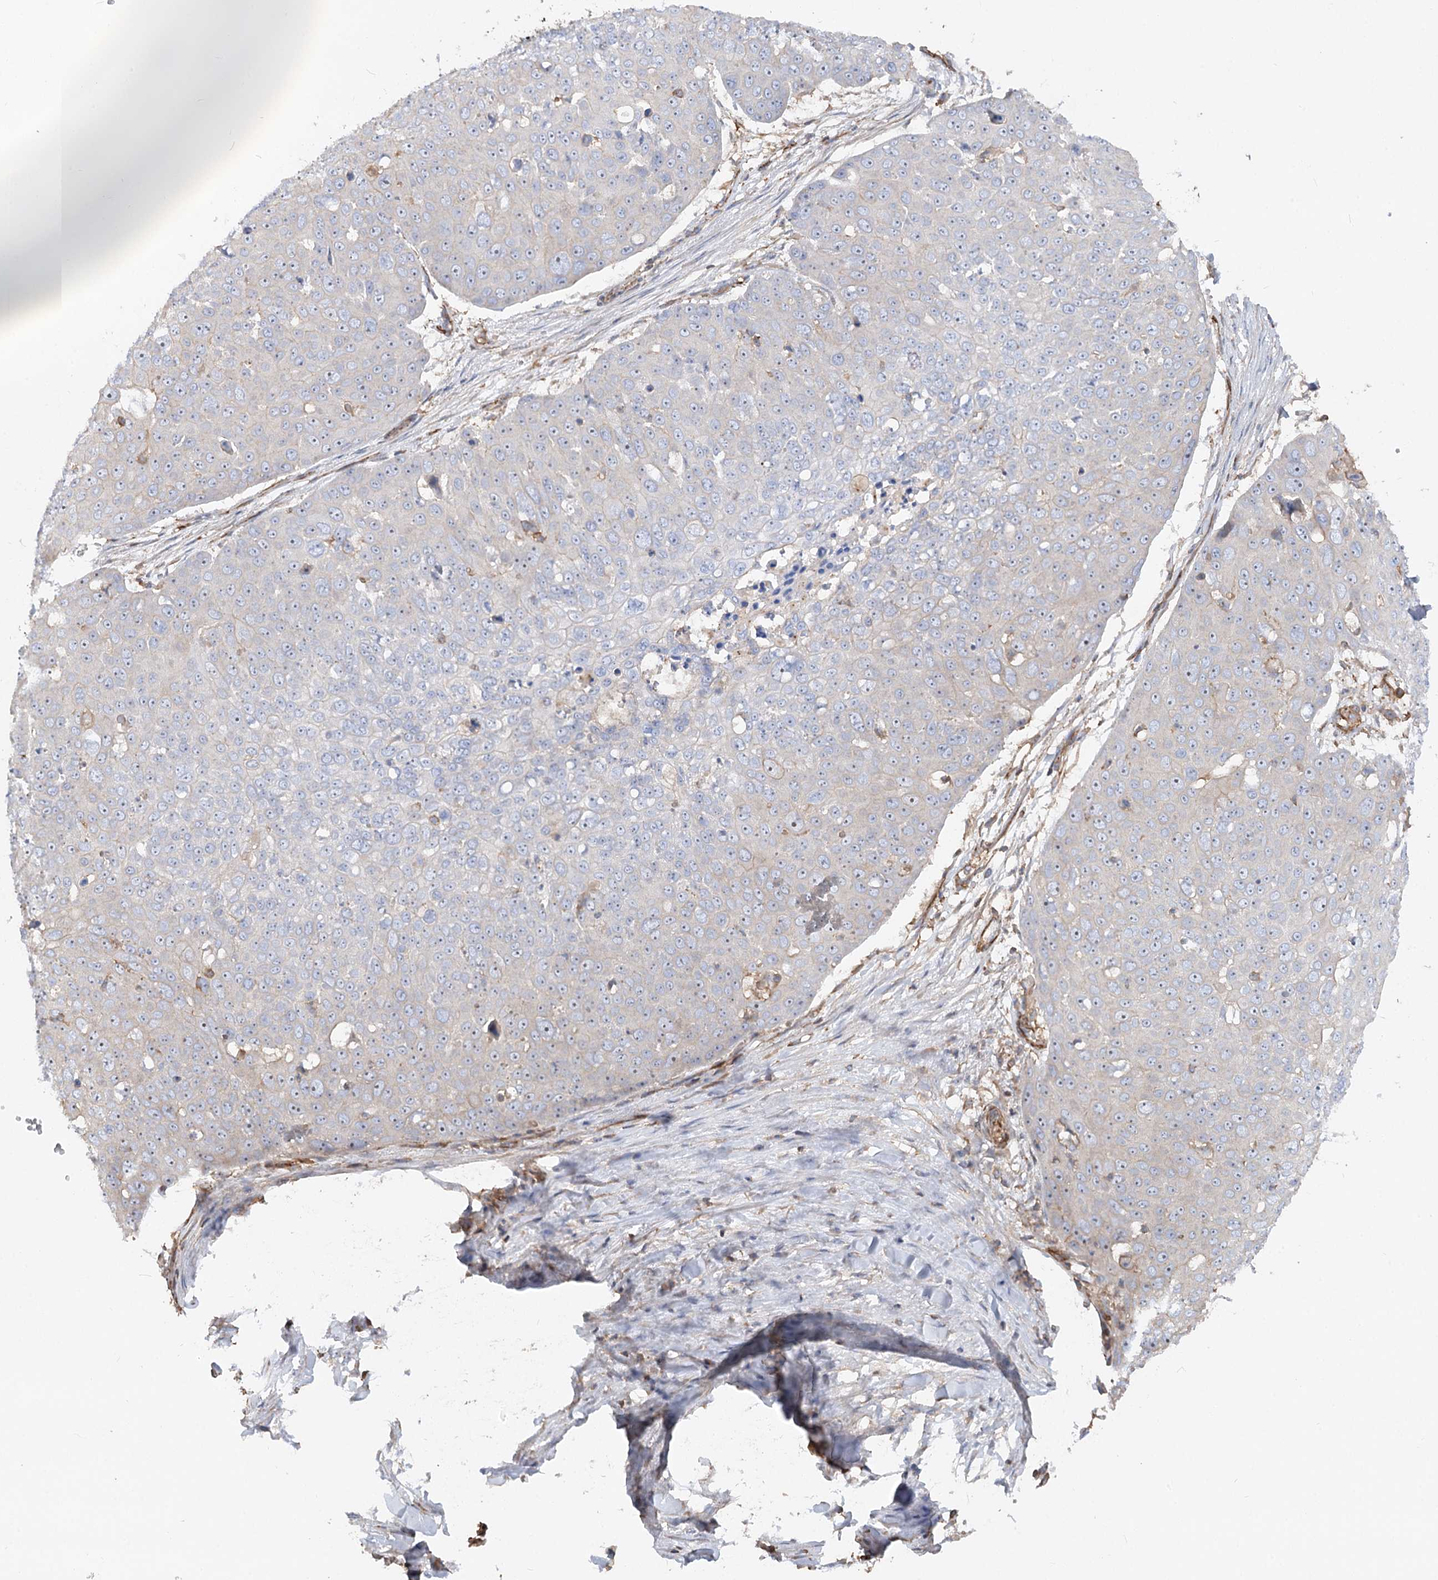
{"staining": {"intensity": "negative", "quantity": "none", "location": "none"}, "tissue": "skin cancer", "cell_type": "Tumor cells", "image_type": "cancer", "snomed": [{"axis": "morphology", "description": "Squamous cell carcinoma, NOS"}, {"axis": "topography", "description": "Skin"}], "caption": "Tumor cells are negative for brown protein staining in skin cancer (squamous cell carcinoma).", "gene": "WDR36", "patient": {"sex": "male", "age": 71}}